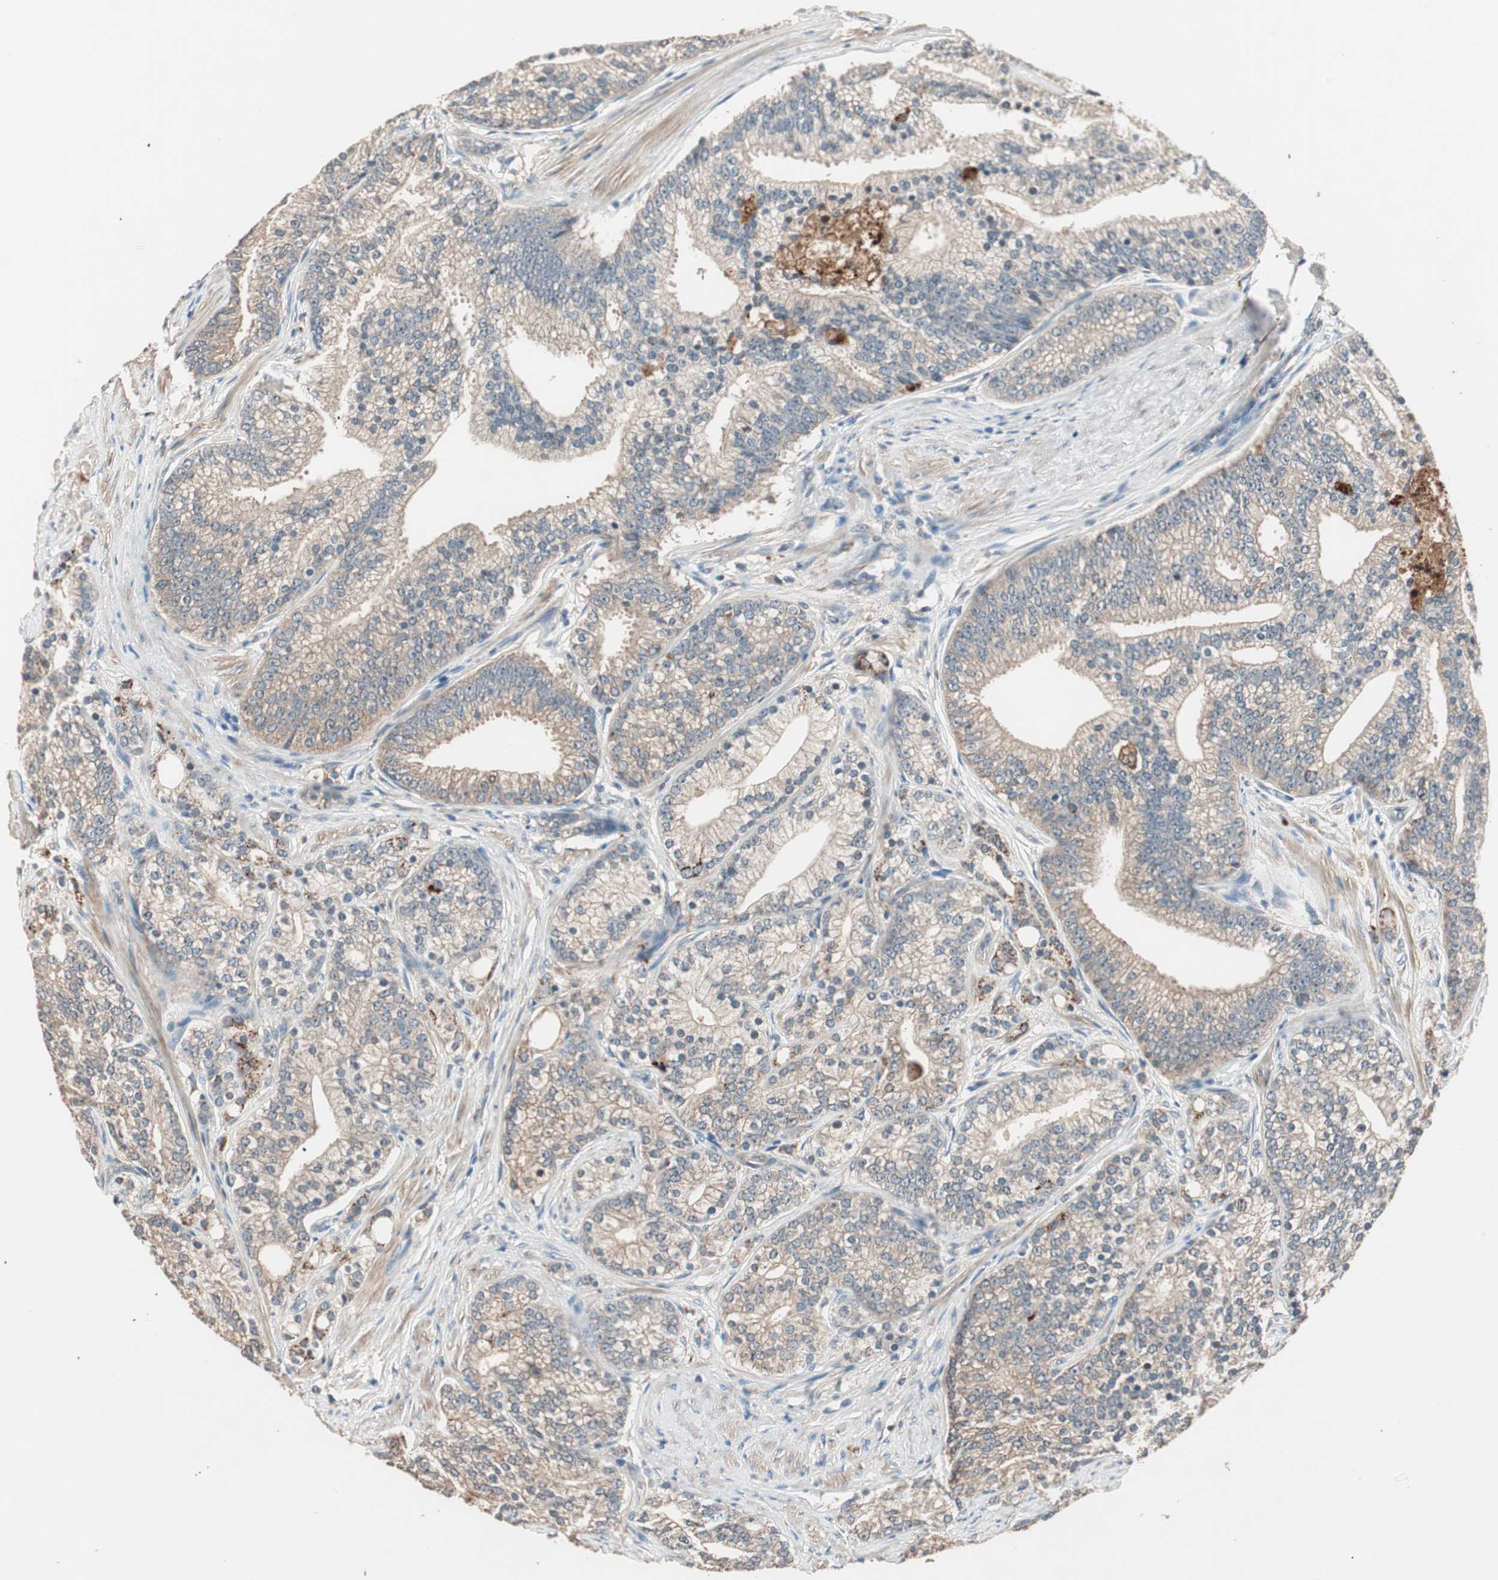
{"staining": {"intensity": "weak", "quantity": ">75%", "location": "cytoplasmic/membranous"}, "tissue": "prostate cancer", "cell_type": "Tumor cells", "image_type": "cancer", "snomed": [{"axis": "morphology", "description": "Adenocarcinoma, Low grade"}, {"axis": "topography", "description": "Prostate"}], "caption": "Prostate cancer (adenocarcinoma (low-grade)) tissue demonstrates weak cytoplasmic/membranous positivity in about >75% of tumor cells", "gene": "NFRKB", "patient": {"sex": "male", "age": 71}}